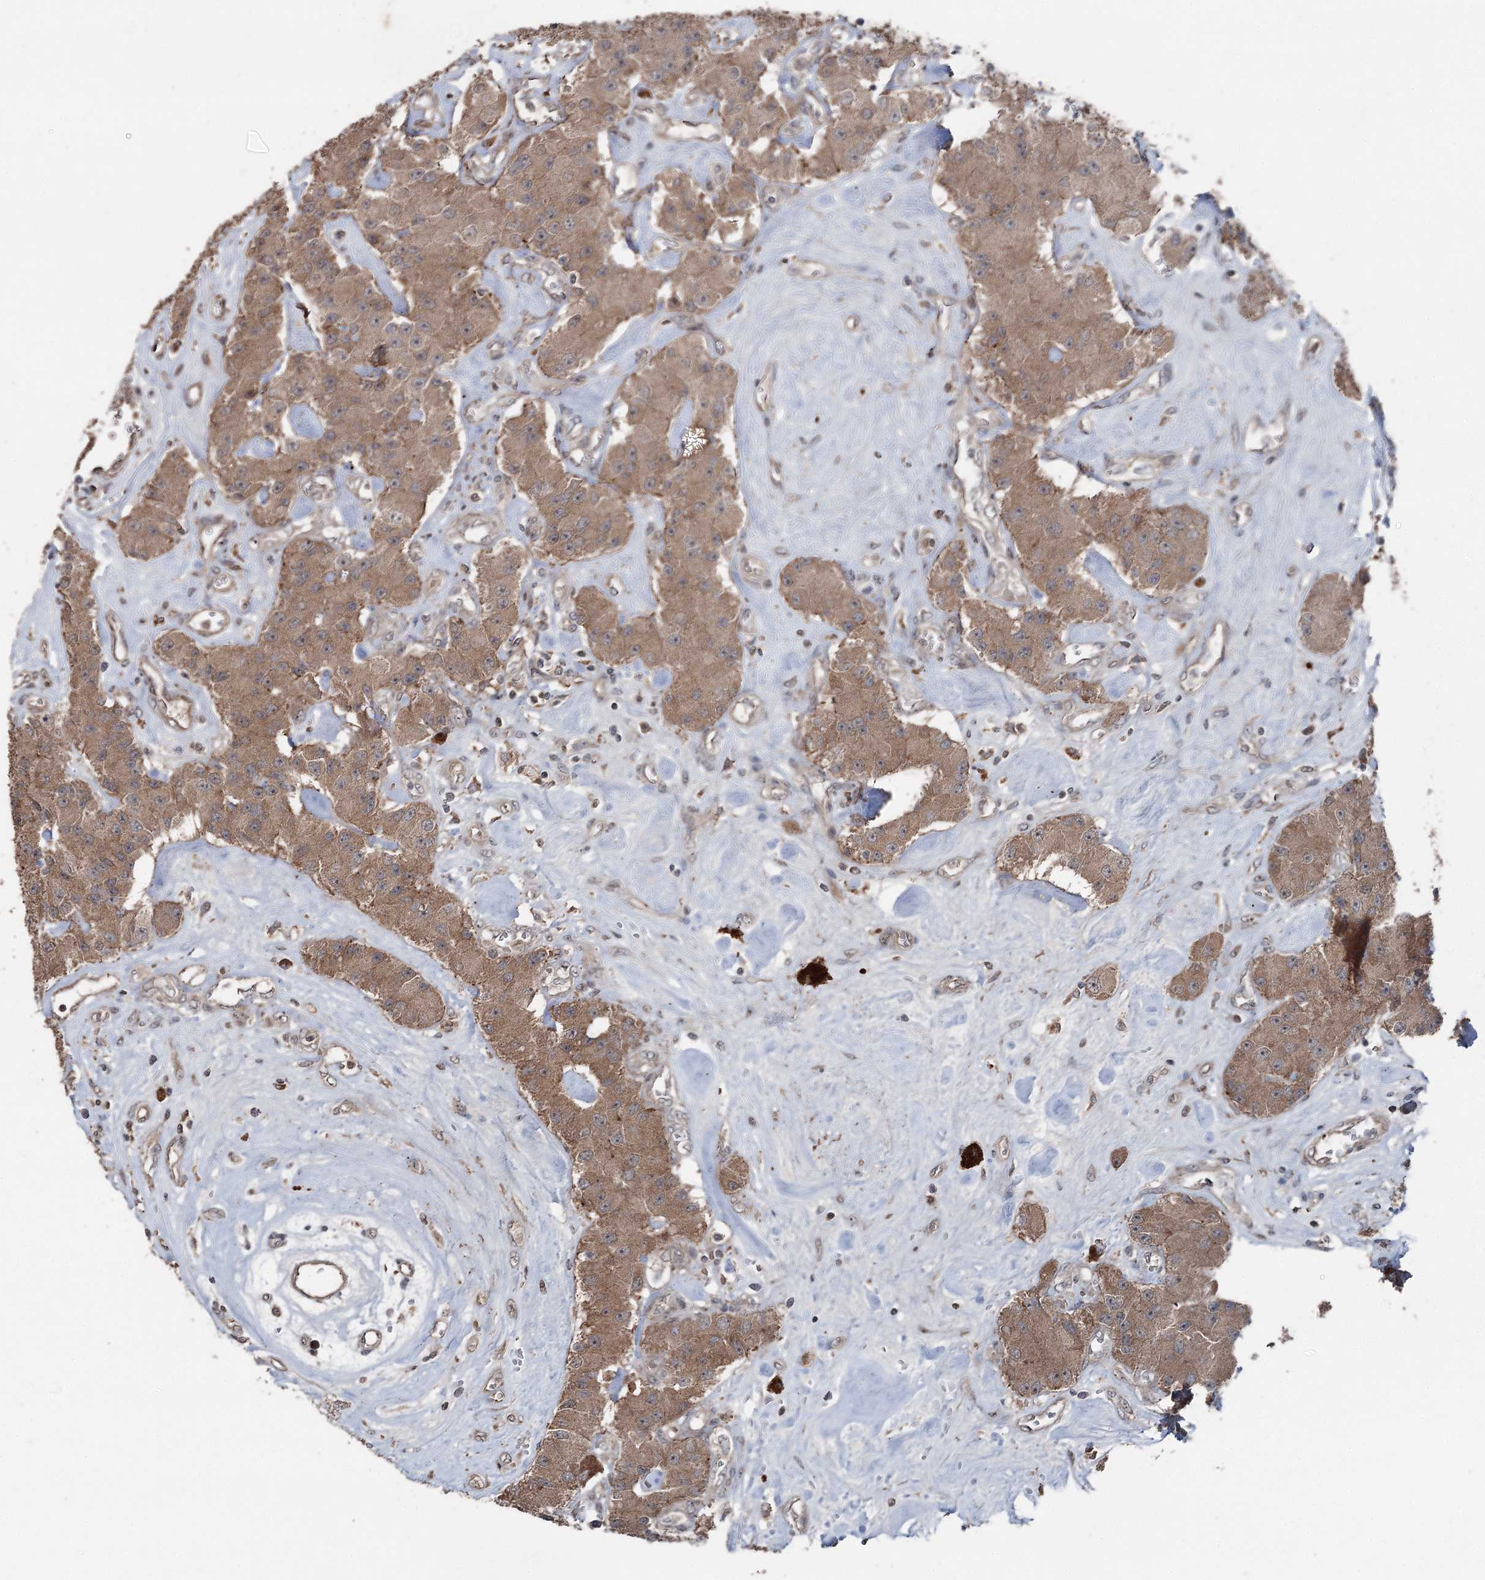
{"staining": {"intensity": "moderate", "quantity": ">75%", "location": "cytoplasmic/membranous"}, "tissue": "carcinoid", "cell_type": "Tumor cells", "image_type": "cancer", "snomed": [{"axis": "morphology", "description": "Carcinoid, malignant, NOS"}, {"axis": "topography", "description": "Pancreas"}], "caption": "A brown stain highlights moderate cytoplasmic/membranous positivity of a protein in carcinoid (malignant) tumor cells.", "gene": "MAPK8IP2", "patient": {"sex": "male", "age": 41}}